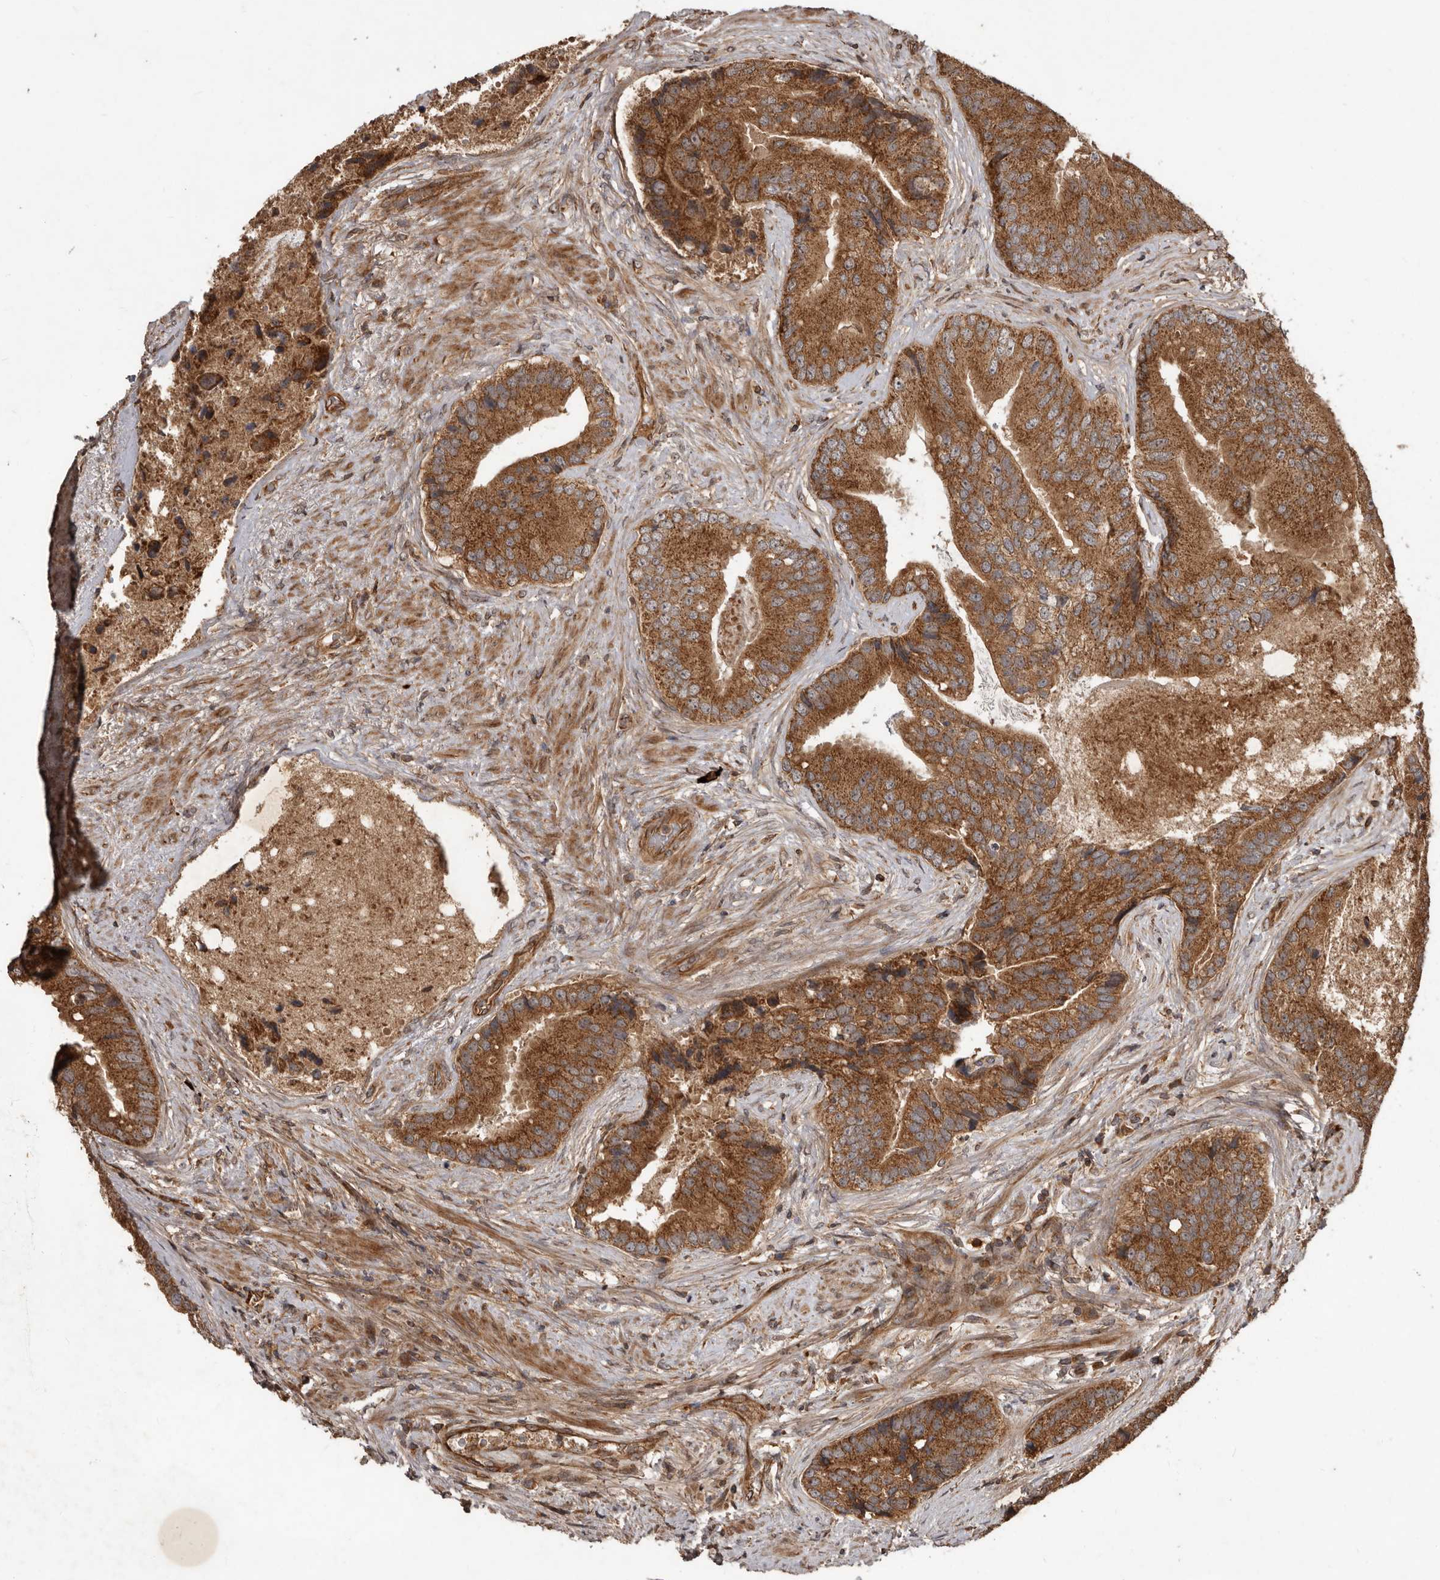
{"staining": {"intensity": "moderate", "quantity": ">75%", "location": "cytoplasmic/membranous"}, "tissue": "prostate cancer", "cell_type": "Tumor cells", "image_type": "cancer", "snomed": [{"axis": "morphology", "description": "Adenocarcinoma, High grade"}, {"axis": "topography", "description": "Prostate"}], "caption": "DAB (3,3'-diaminobenzidine) immunohistochemical staining of prostate cancer (high-grade adenocarcinoma) displays moderate cytoplasmic/membranous protein expression in about >75% of tumor cells.", "gene": "STK36", "patient": {"sex": "male", "age": 70}}